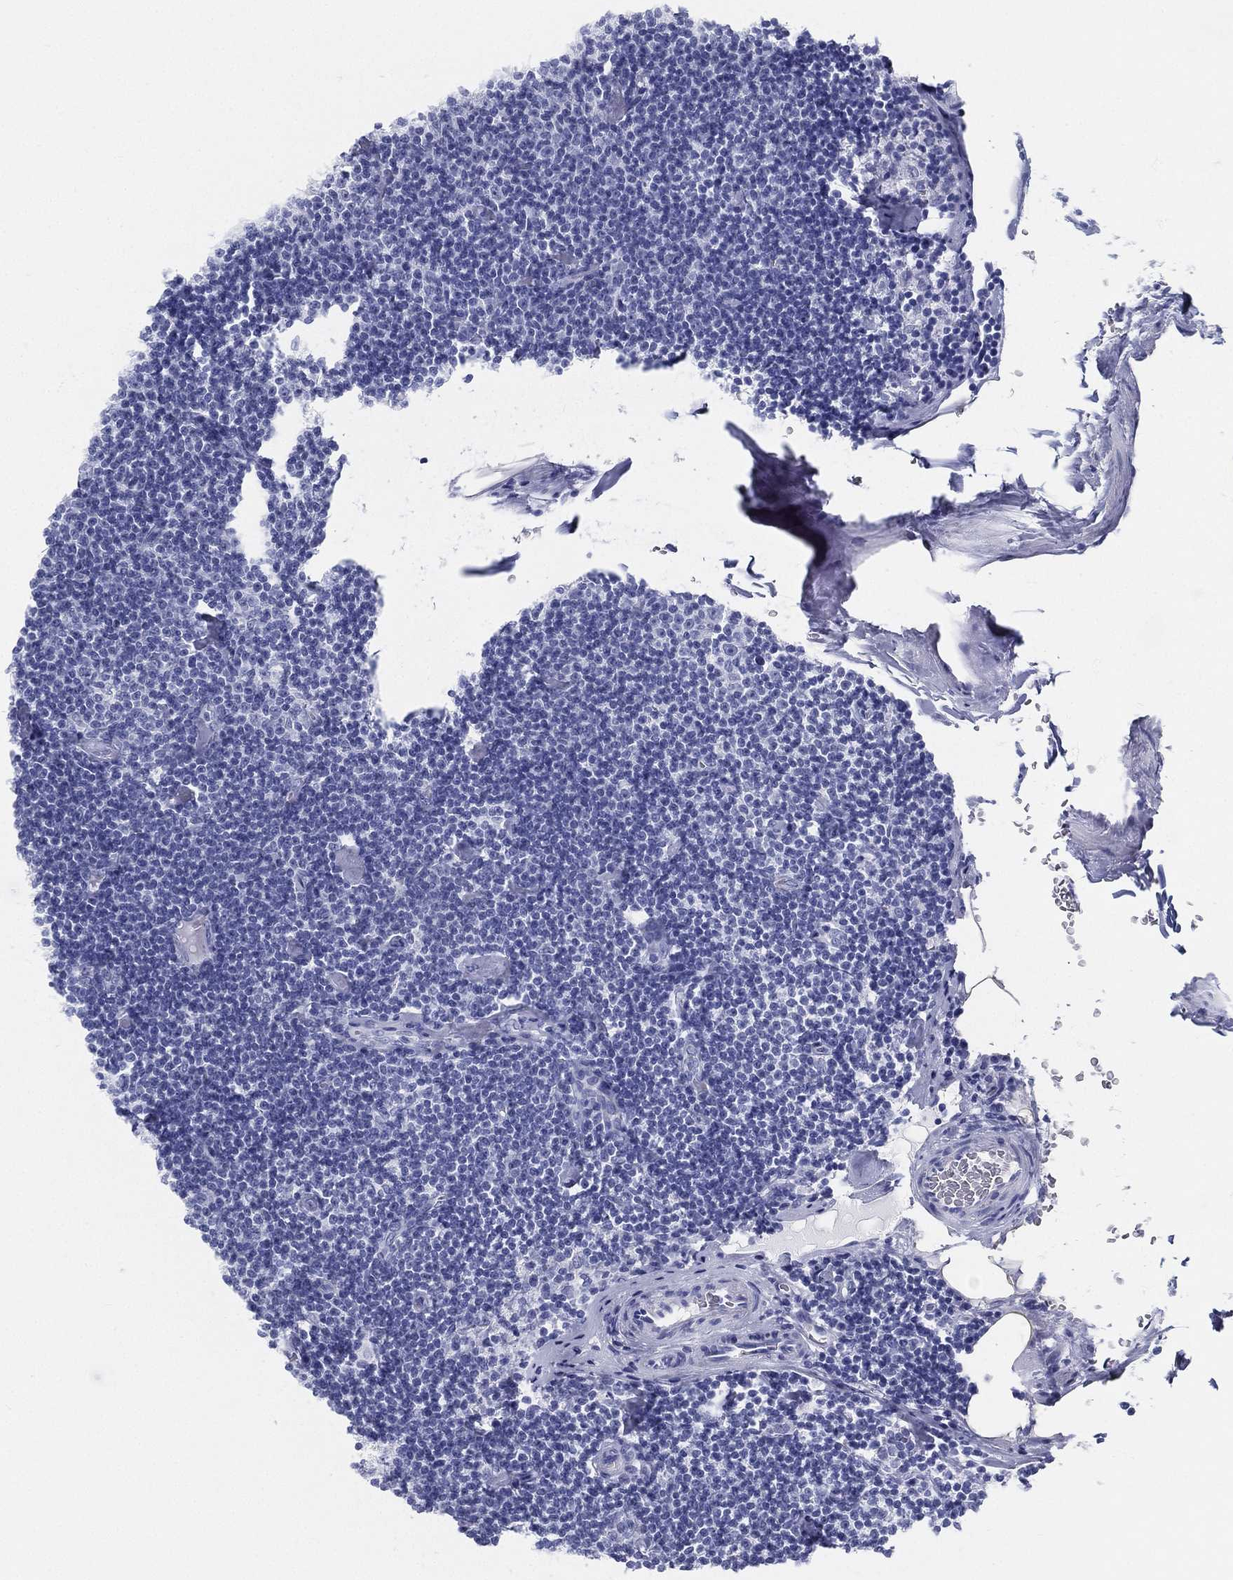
{"staining": {"intensity": "negative", "quantity": "none", "location": "none"}, "tissue": "lymphoma", "cell_type": "Tumor cells", "image_type": "cancer", "snomed": [{"axis": "morphology", "description": "Malignant lymphoma, non-Hodgkin's type, Low grade"}, {"axis": "topography", "description": "Lymph node"}], "caption": "Tumor cells show no significant staining in low-grade malignant lymphoma, non-Hodgkin's type.", "gene": "ATP1B2", "patient": {"sex": "male", "age": 81}}